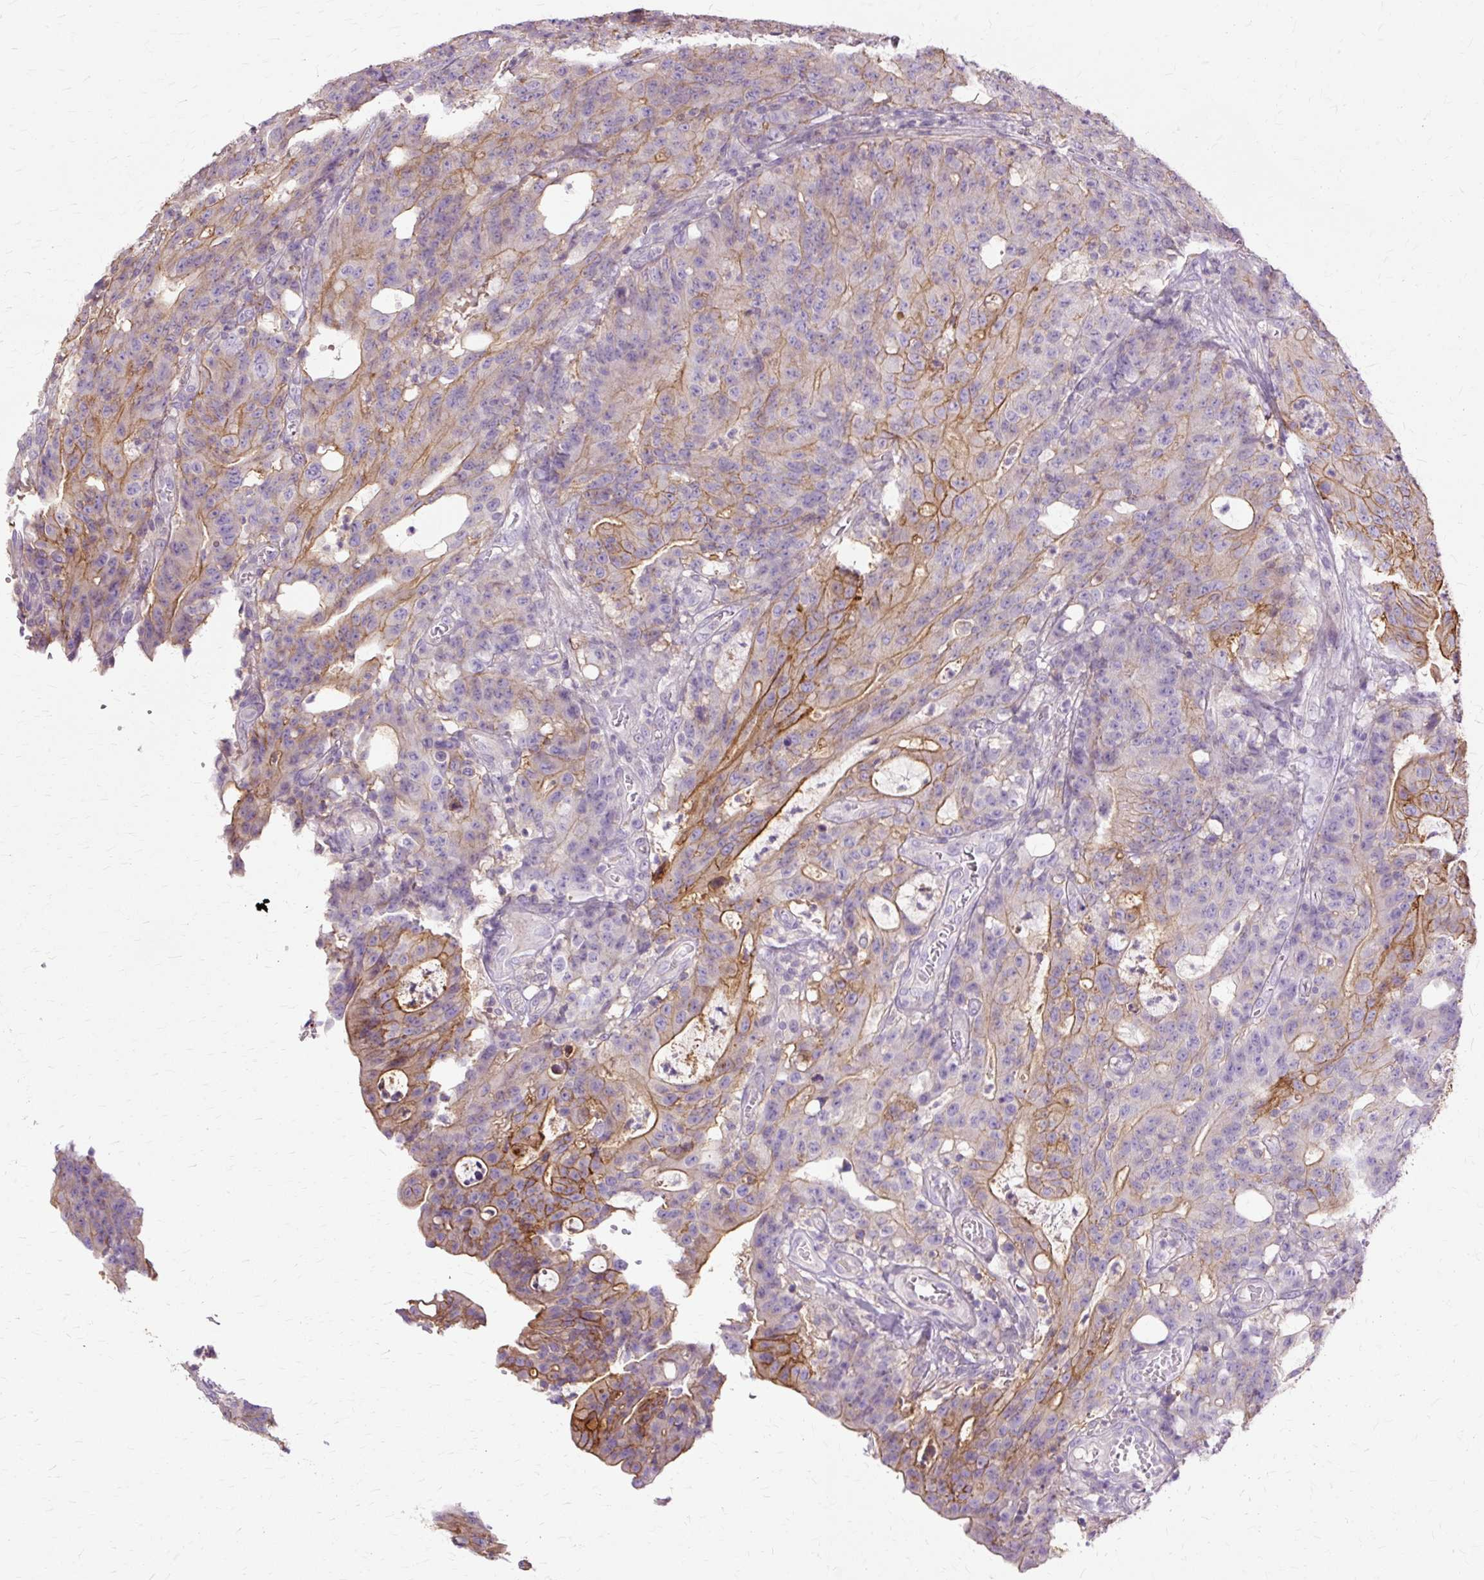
{"staining": {"intensity": "moderate", "quantity": "<25%", "location": "cytoplasmic/membranous"}, "tissue": "colorectal cancer", "cell_type": "Tumor cells", "image_type": "cancer", "snomed": [{"axis": "morphology", "description": "Adenocarcinoma, NOS"}, {"axis": "topography", "description": "Colon"}], "caption": "High-magnification brightfield microscopy of colorectal cancer (adenocarcinoma) stained with DAB (brown) and counterstained with hematoxylin (blue). tumor cells exhibit moderate cytoplasmic/membranous expression is identified in approximately<25% of cells. (brown staining indicates protein expression, while blue staining denotes nuclei).", "gene": "TSPAN8", "patient": {"sex": "male", "age": 83}}